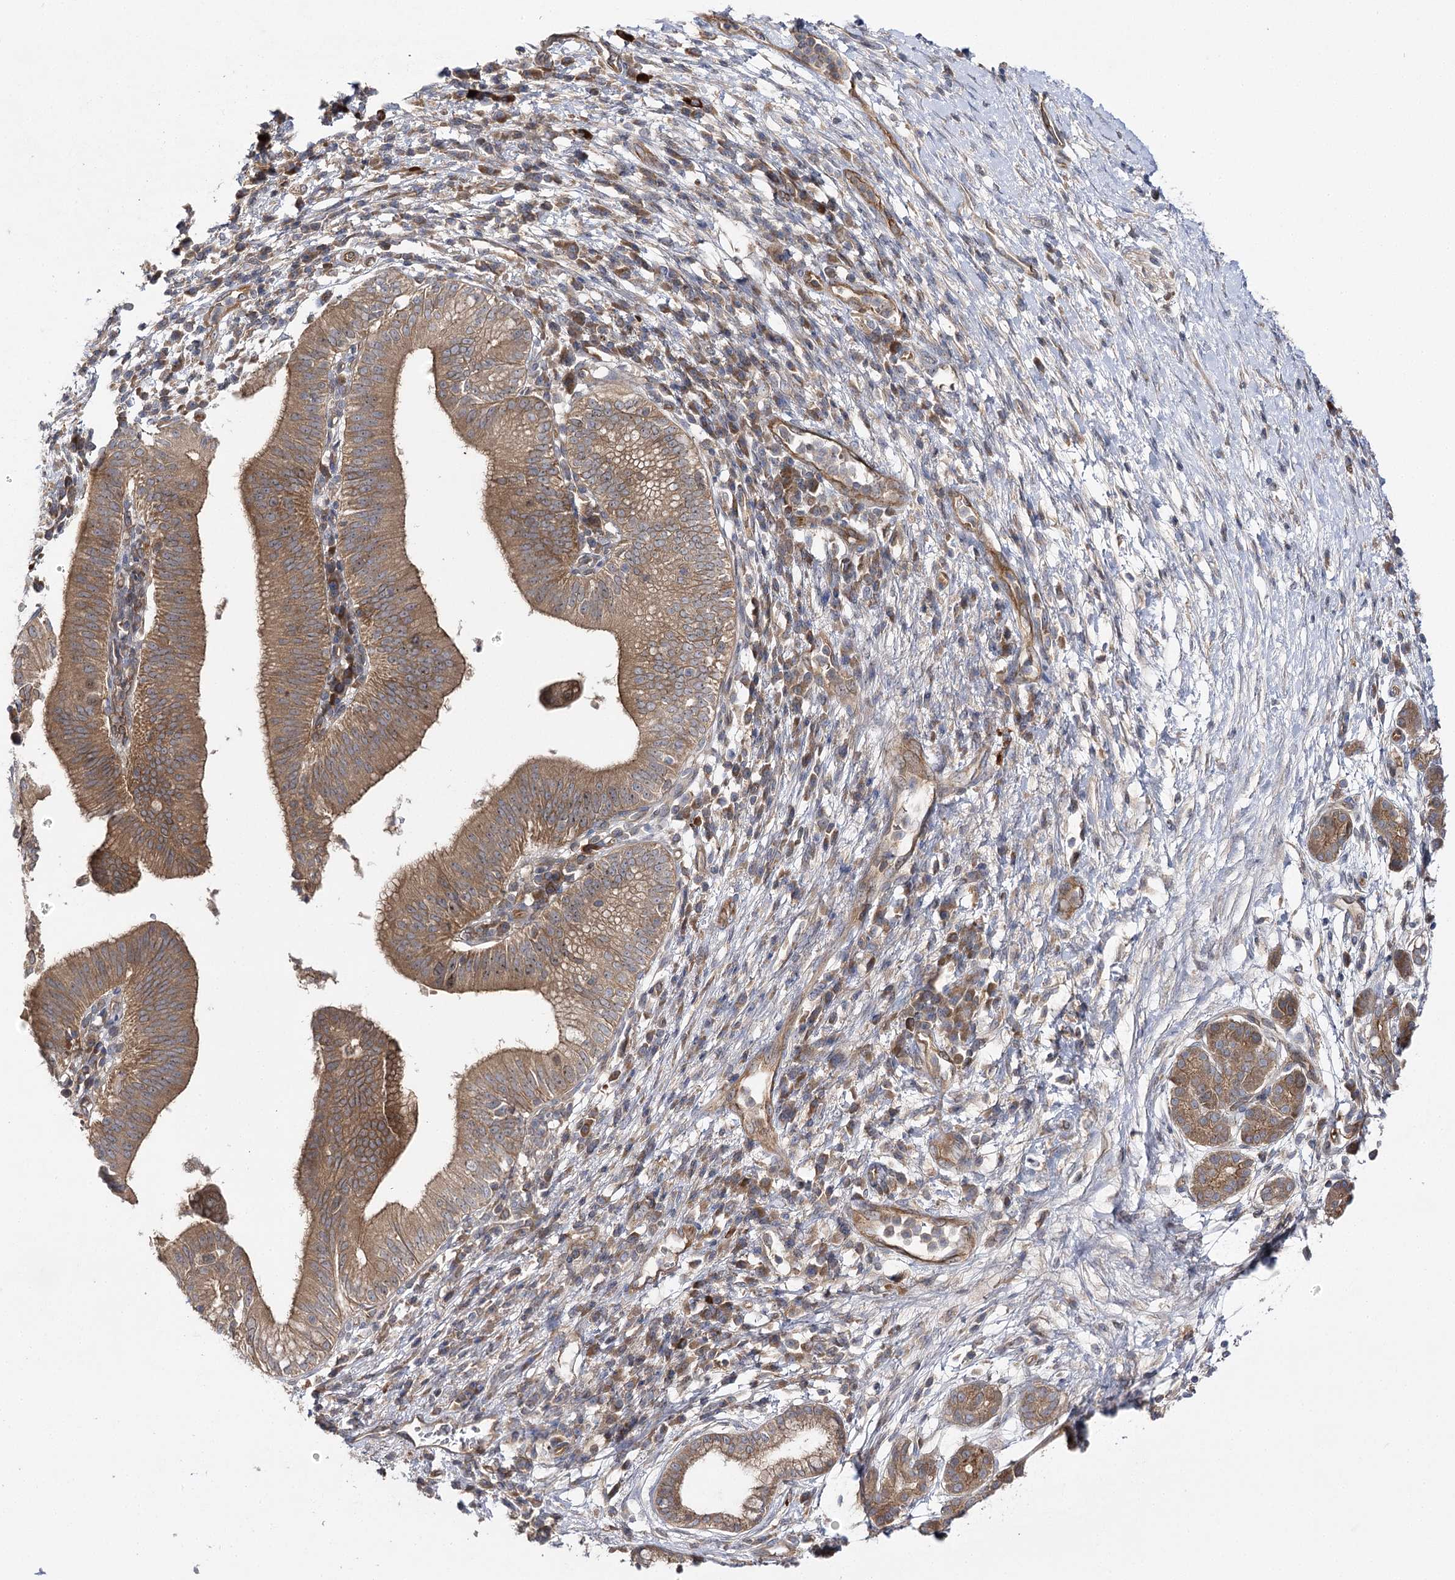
{"staining": {"intensity": "moderate", "quantity": ">75%", "location": "cytoplasmic/membranous"}, "tissue": "pancreatic cancer", "cell_type": "Tumor cells", "image_type": "cancer", "snomed": [{"axis": "morphology", "description": "Adenocarcinoma, NOS"}, {"axis": "topography", "description": "Pancreas"}], "caption": "This is an image of immunohistochemistry (IHC) staining of pancreatic cancer, which shows moderate expression in the cytoplasmic/membranous of tumor cells.", "gene": "BCR", "patient": {"sex": "male", "age": 68}}